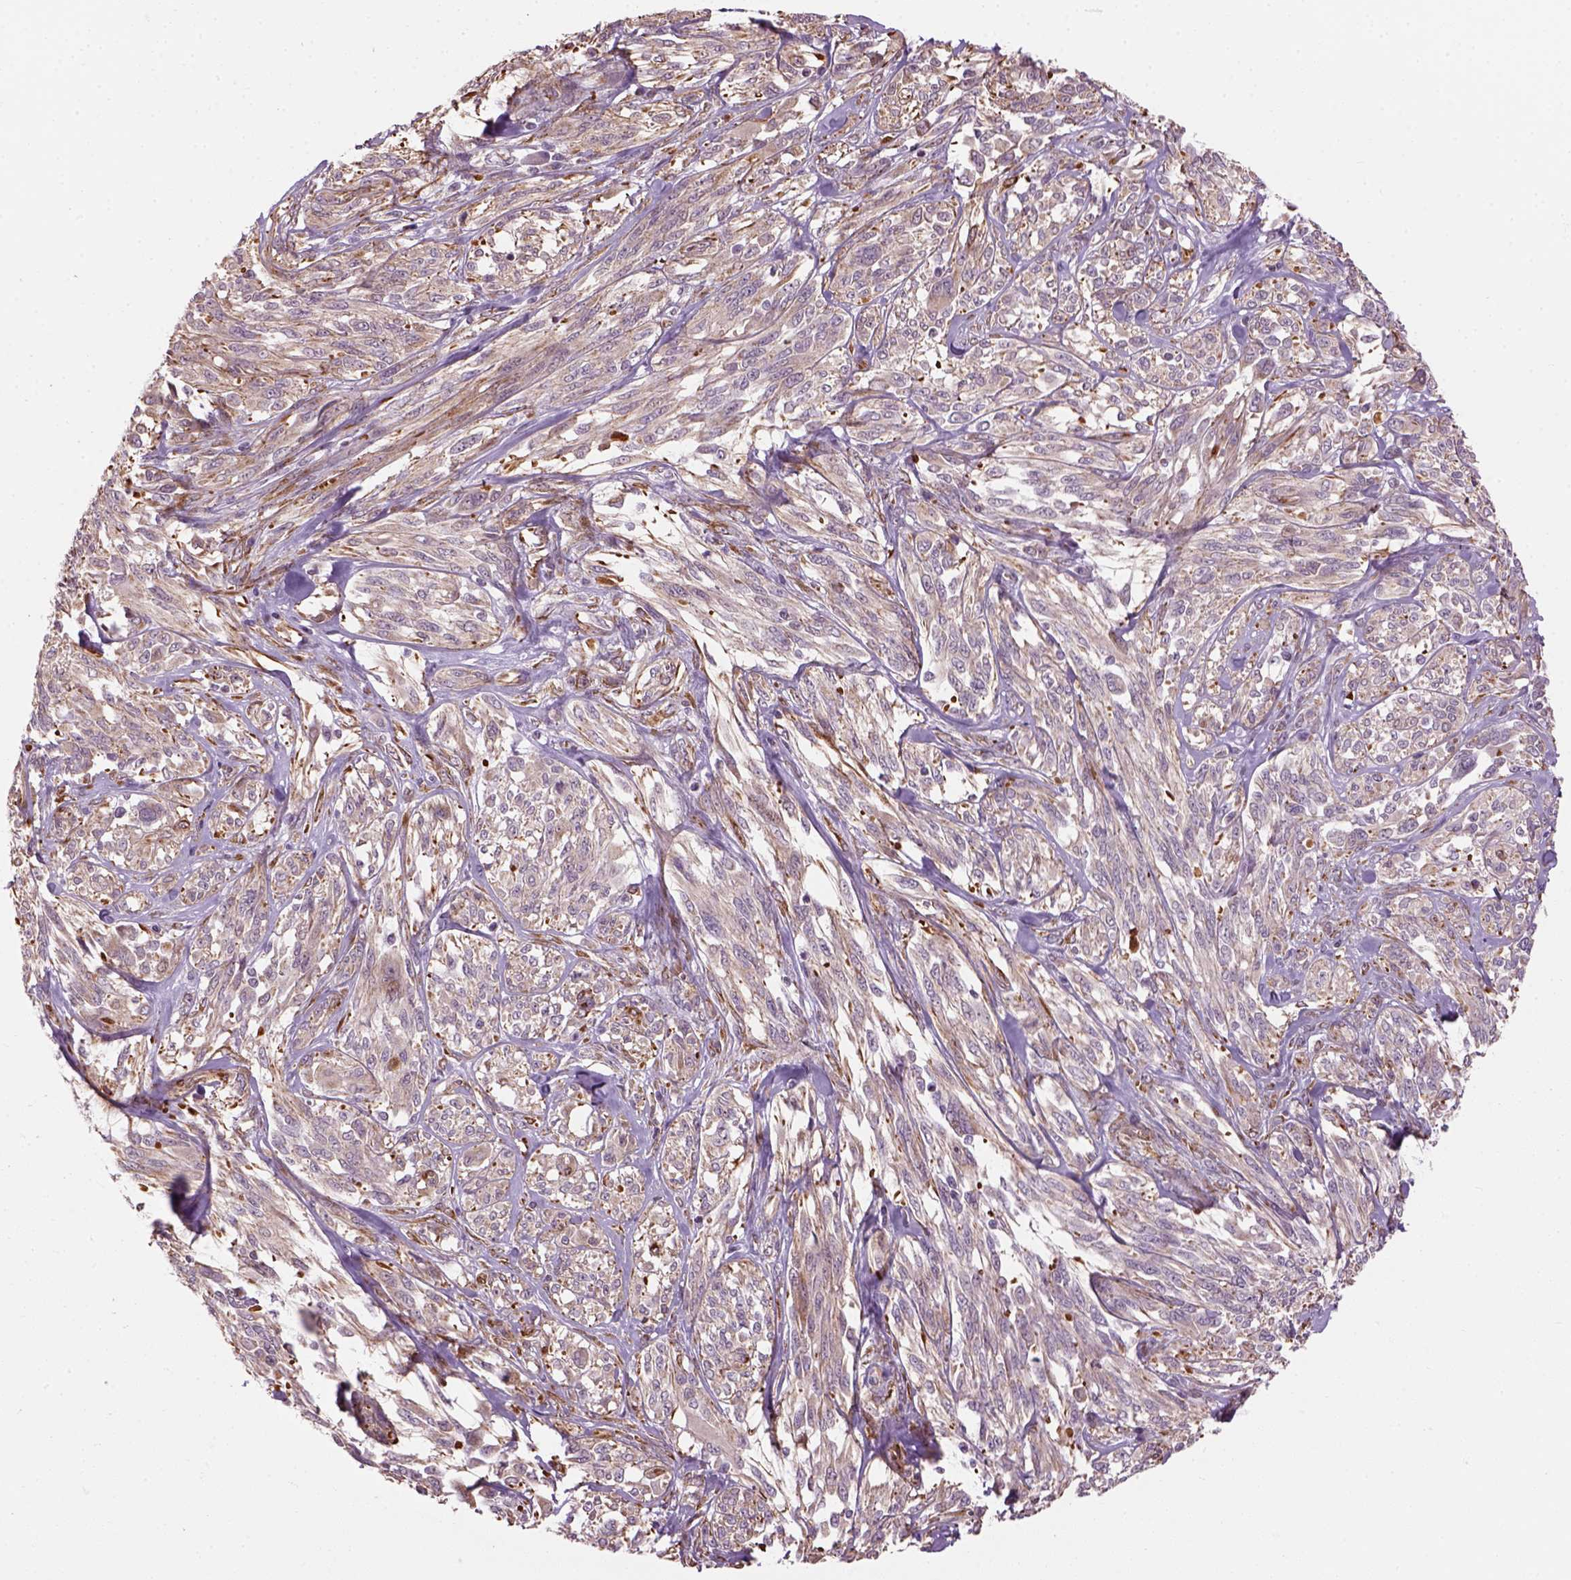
{"staining": {"intensity": "weak", "quantity": ">75%", "location": "cytoplasmic/membranous"}, "tissue": "melanoma", "cell_type": "Tumor cells", "image_type": "cancer", "snomed": [{"axis": "morphology", "description": "Malignant melanoma, NOS"}, {"axis": "topography", "description": "Skin"}], "caption": "Immunohistochemical staining of human melanoma shows low levels of weak cytoplasmic/membranous protein positivity in about >75% of tumor cells.", "gene": "XK", "patient": {"sex": "female", "age": 91}}